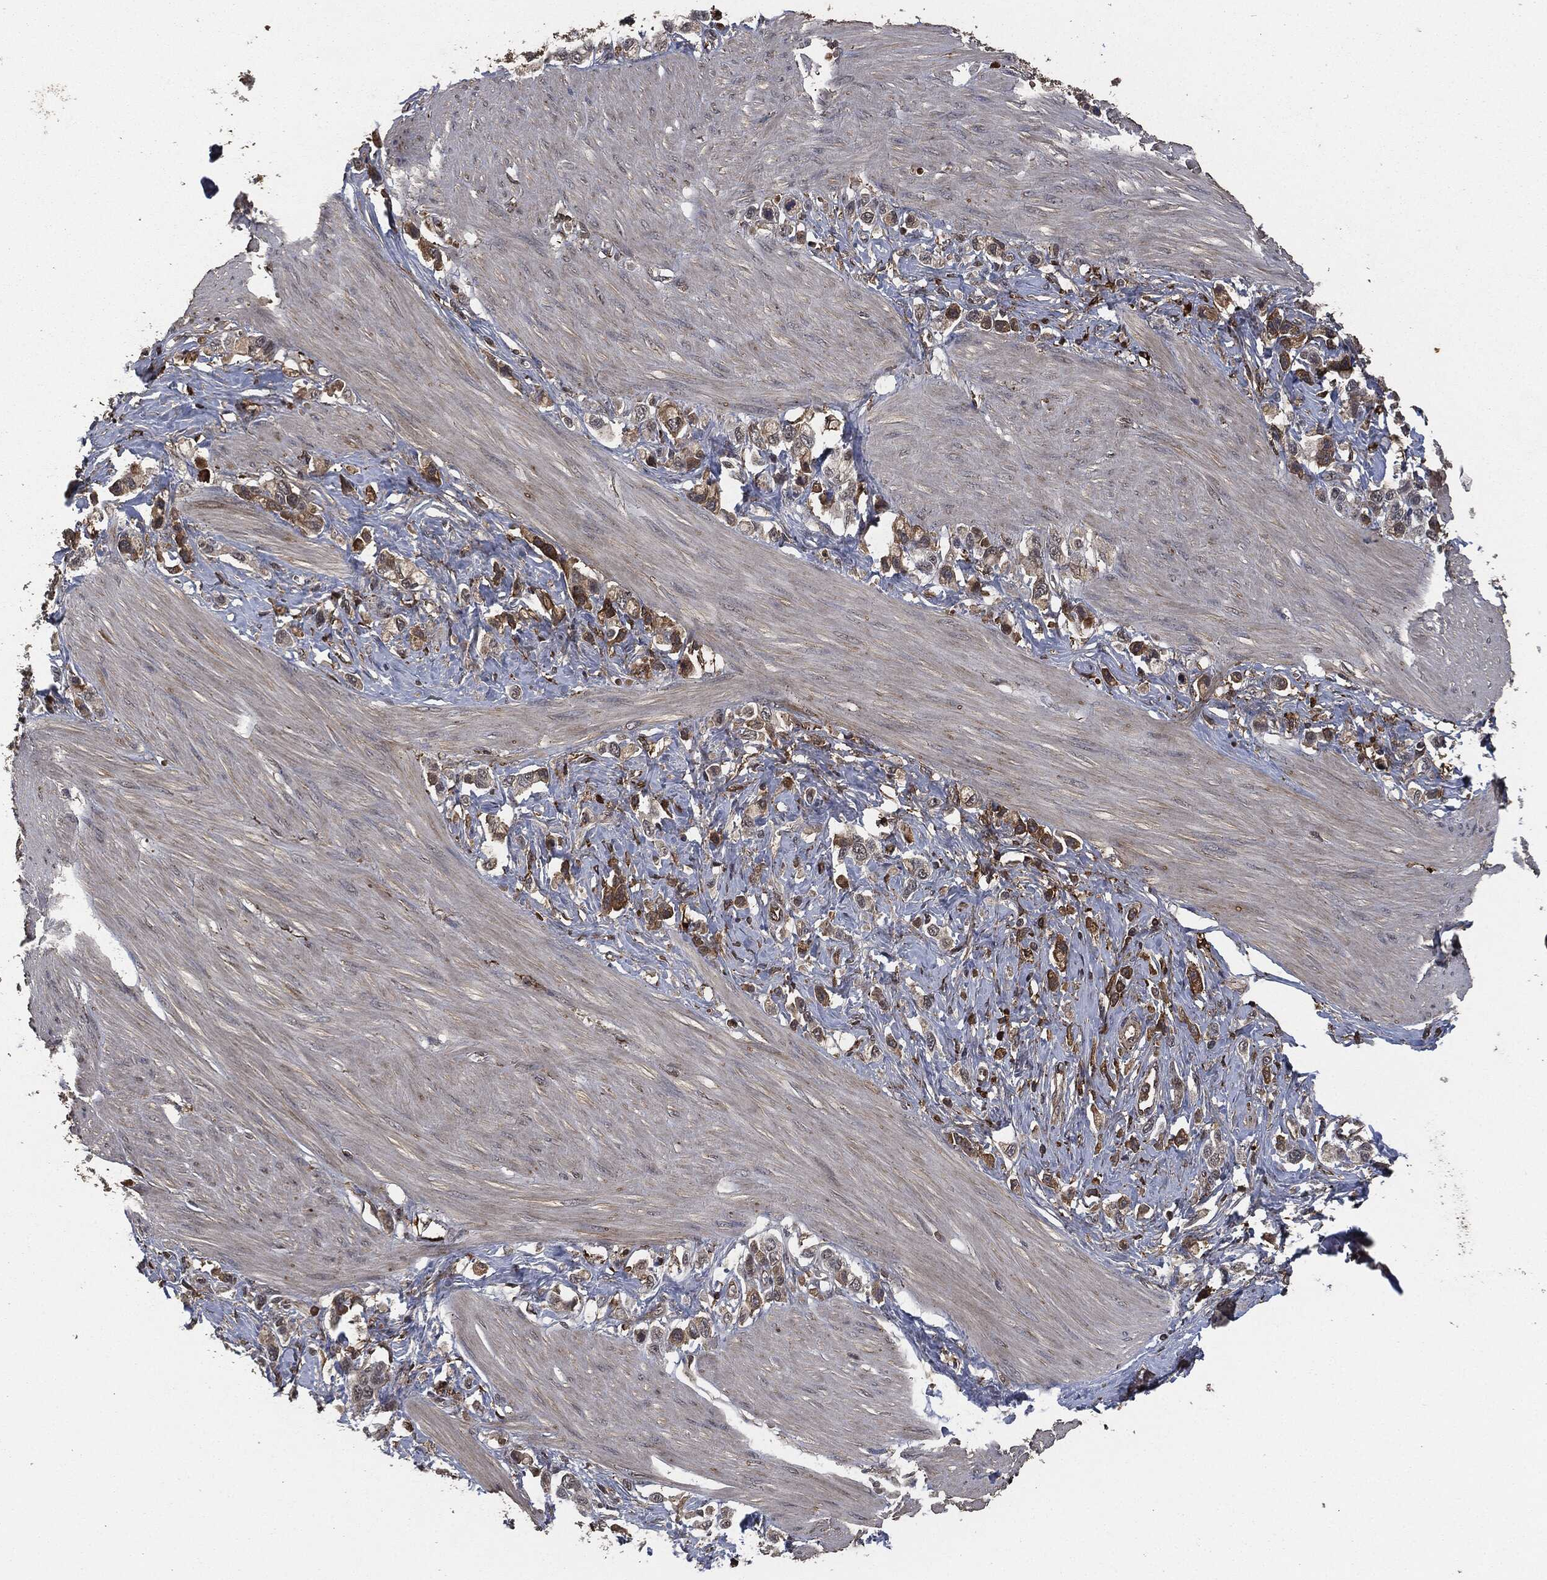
{"staining": {"intensity": "moderate", "quantity": "25%-75%", "location": "cytoplasmic/membranous"}, "tissue": "stomach cancer", "cell_type": "Tumor cells", "image_type": "cancer", "snomed": [{"axis": "morphology", "description": "Normal tissue, NOS"}, {"axis": "morphology", "description": "Adenocarcinoma, NOS"}, {"axis": "morphology", "description": "Adenocarcinoma, High grade"}, {"axis": "topography", "description": "Stomach, upper"}, {"axis": "topography", "description": "Stomach"}], "caption": "Protein analysis of stomach cancer tissue shows moderate cytoplasmic/membranous staining in approximately 25%-75% of tumor cells.", "gene": "CRABP2", "patient": {"sex": "female", "age": 65}}